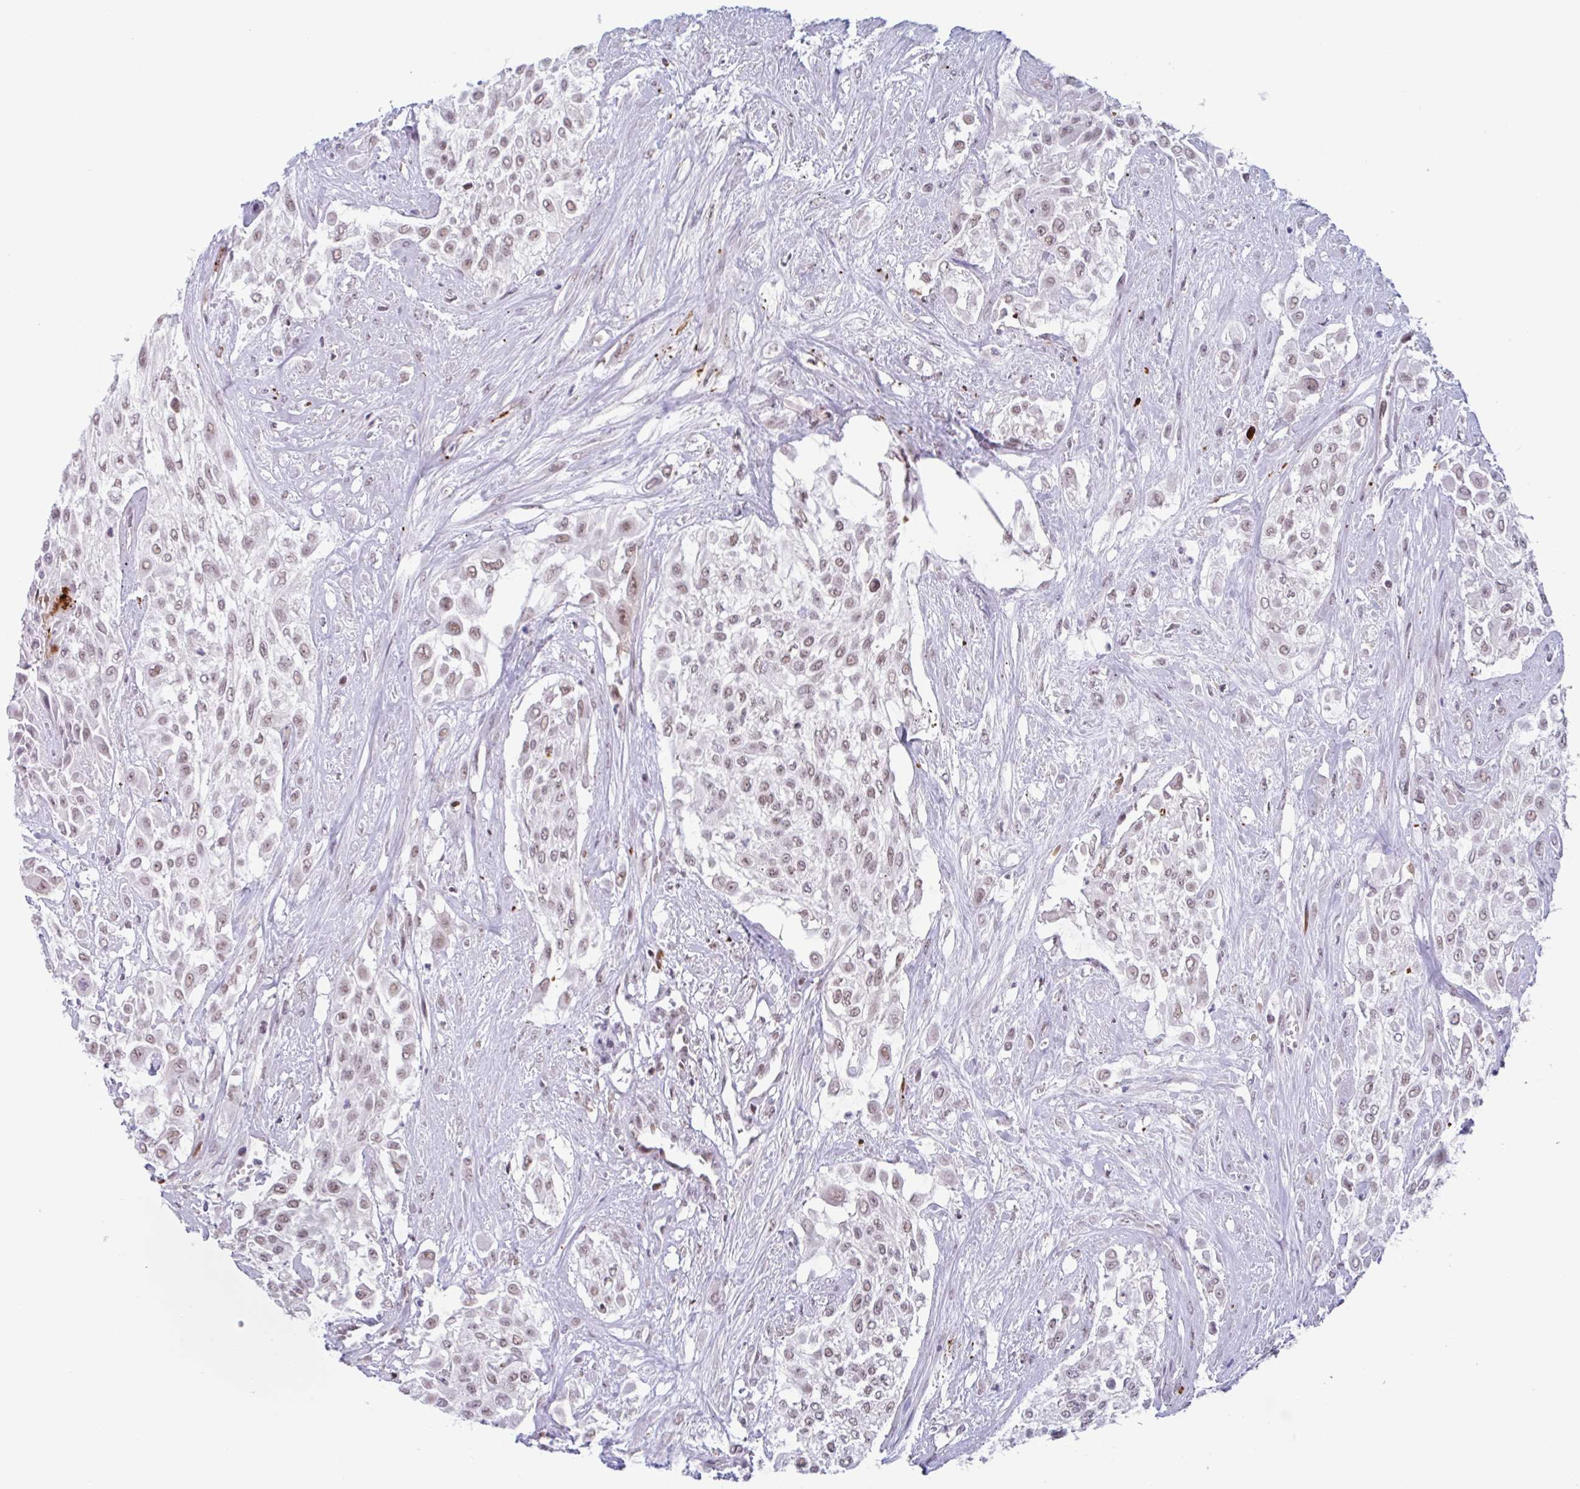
{"staining": {"intensity": "weak", "quantity": ">75%", "location": "nuclear"}, "tissue": "urothelial cancer", "cell_type": "Tumor cells", "image_type": "cancer", "snomed": [{"axis": "morphology", "description": "Urothelial carcinoma, High grade"}, {"axis": "topography", "description": "Urinary bladder"}], "caption": "Weak nuclear protein expression is seen in about >75% of tumor cells in high-grade urothelial carcinoma.", "gene": "PLG", "patient": {"sex": "male", "age": 57}}